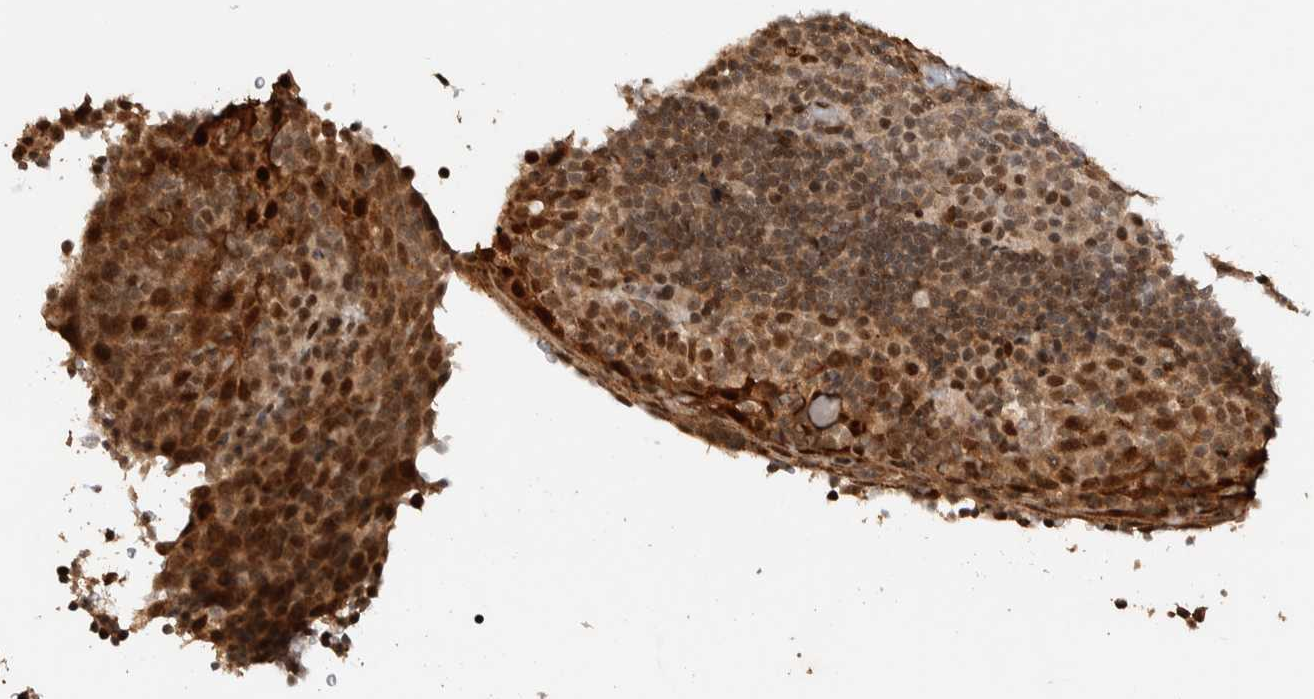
{"staining": {"intensity": "weak", "quantity": "<25%", "location": "nuclear"}, "tissue": "tonsil", "cell_type": "Germinal center cells", "image_type": "normal", "snomed": [{"axis": "morphology", "description": "Normal tissue, NOS"}, {"axis": "topography", "description": "Tonsil"}], "caption": "Protein analysis of benign tonsil demonstrates no significant expression in germinal center cells. The staining is performed using DAB (3,3'-diaminobenzidine) brown chromogen with nuclei counter-stained in using hematoxylin.", "gene": "ZNF521", "patient": {"sex": "male", "age": 37}}